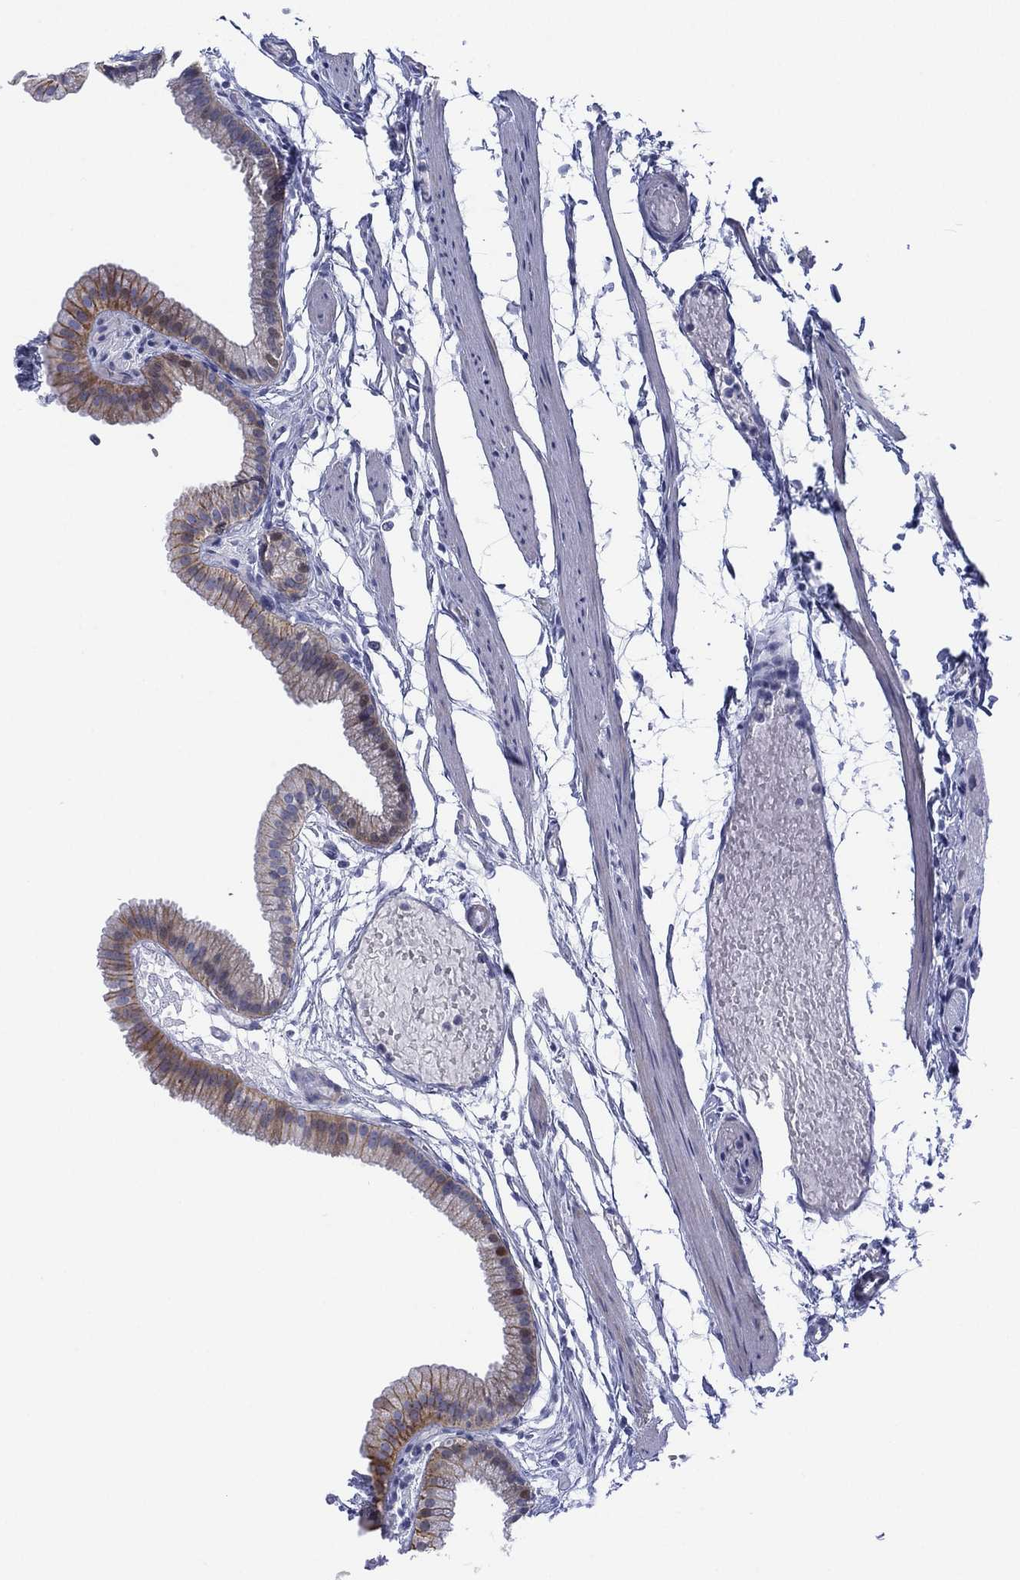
{"staining": {"intensity": "moderate", "quantity": "25%-75%", "location": "nuclear"}, "tissue": "gallbladder", "cell_type": "Glandular cells", "image_type": "normal", "snomed": [{"axis": "morphology", "description": "Normal tissue, NOS"}, {"axis": "topography", "description": "Gallbladder"}], "caption": "This is a histology image of immunohistochemistry (IHC) staining of benign gallbladder, which shows moderate positivity in the nuclear of glandular cells.", "gene": "SLC4A4", "patient": {"sex": "female", "age": 45}}